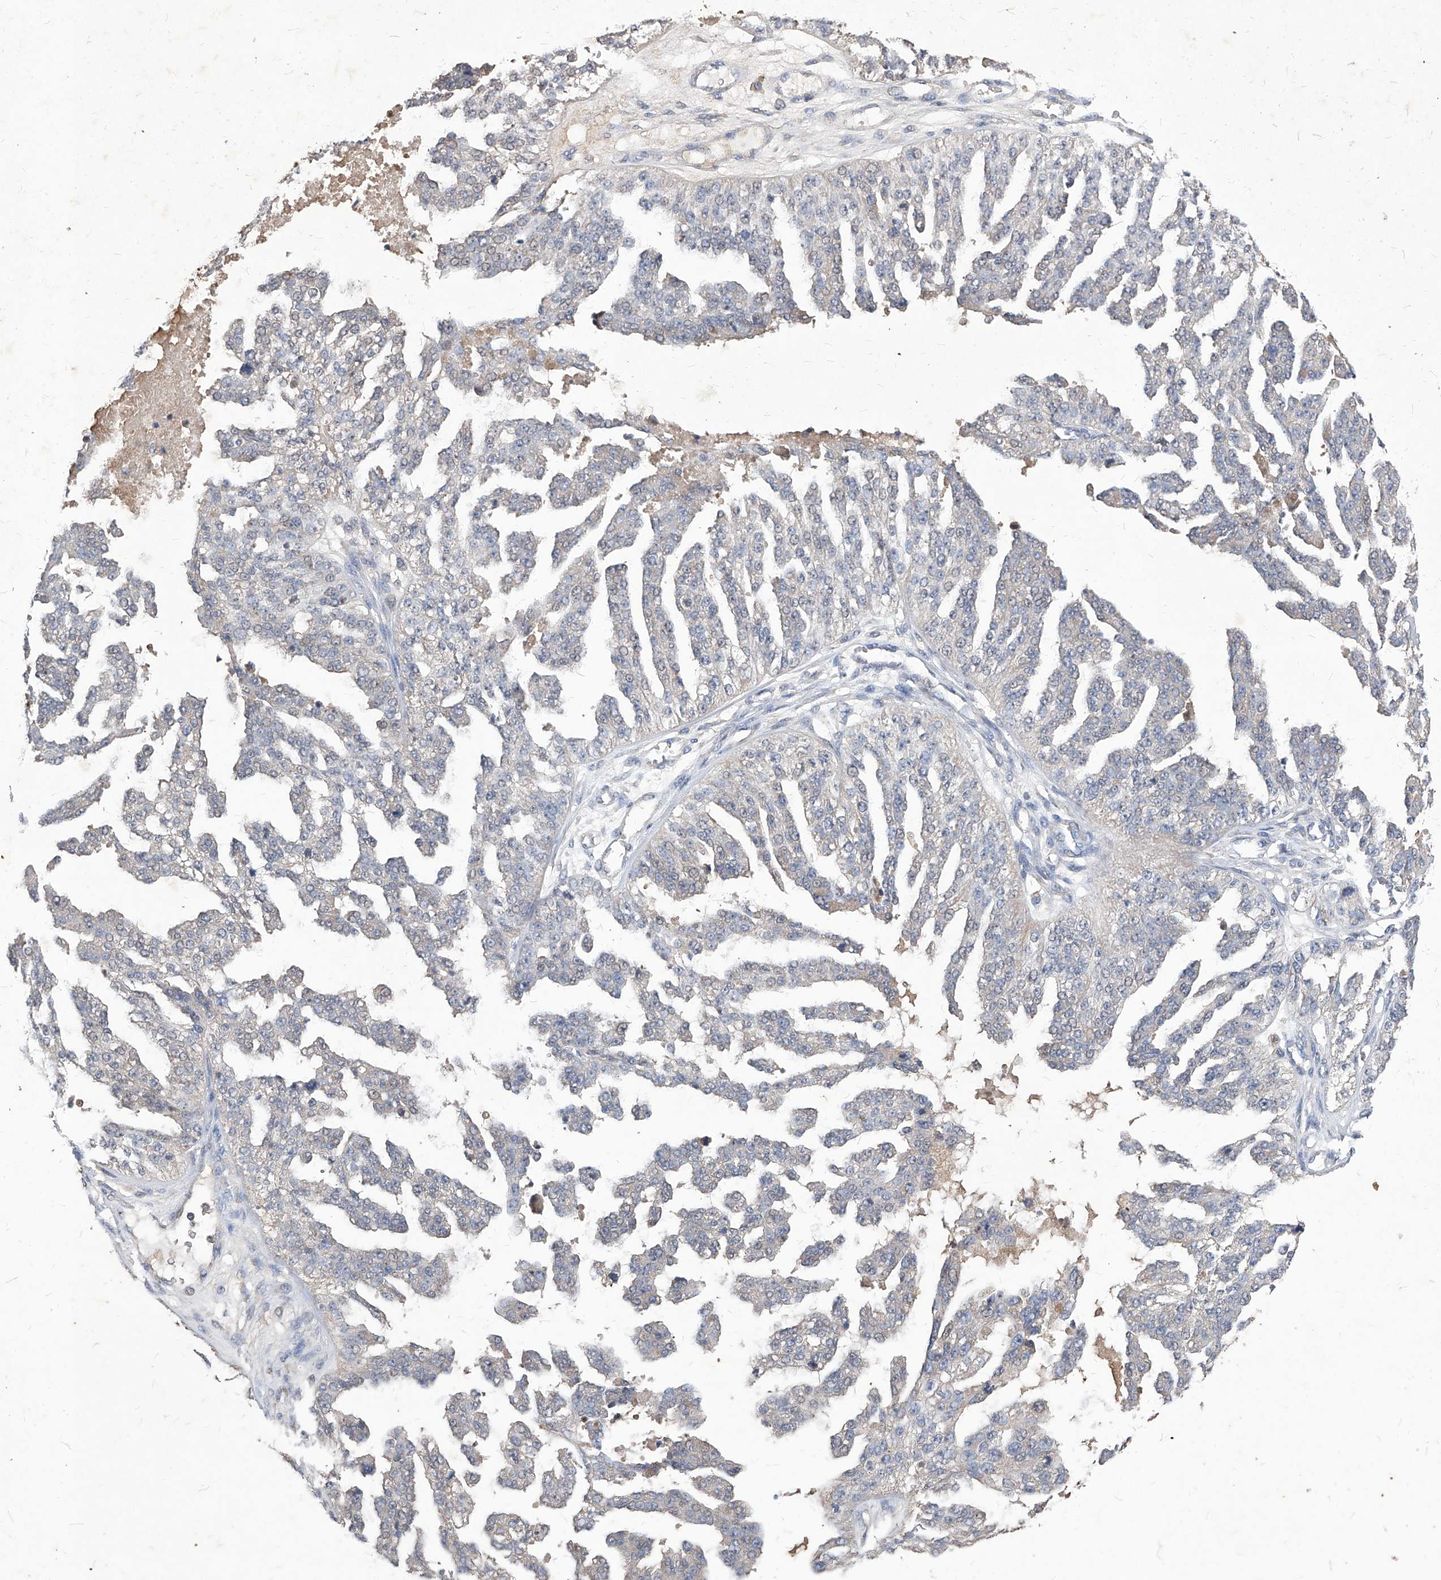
{"staining": {"intensity": "negative", "quantity": "none", "location": "none"}, "tissue": "ovarian cancer", "cell_type": "Tumor cells", "image_type": "cancer", "snomed": [{"axis": "morphology", "description": "Cystadenocarcinoma, serous, NOS"}, {"axis": "topography", "description": "Ovary"}], "caption": "This is a micrograph of IHC staining of ovarian serous cystadenocarcinoma, which shows no positivity in tumor cells. (Stains: DAB IHC with hematoxylin counter stain, Microscopy: brightfield microscopy at high magnification).", "gene": "SYNGR1", "patient": {"sex": "female", "age": 58}}